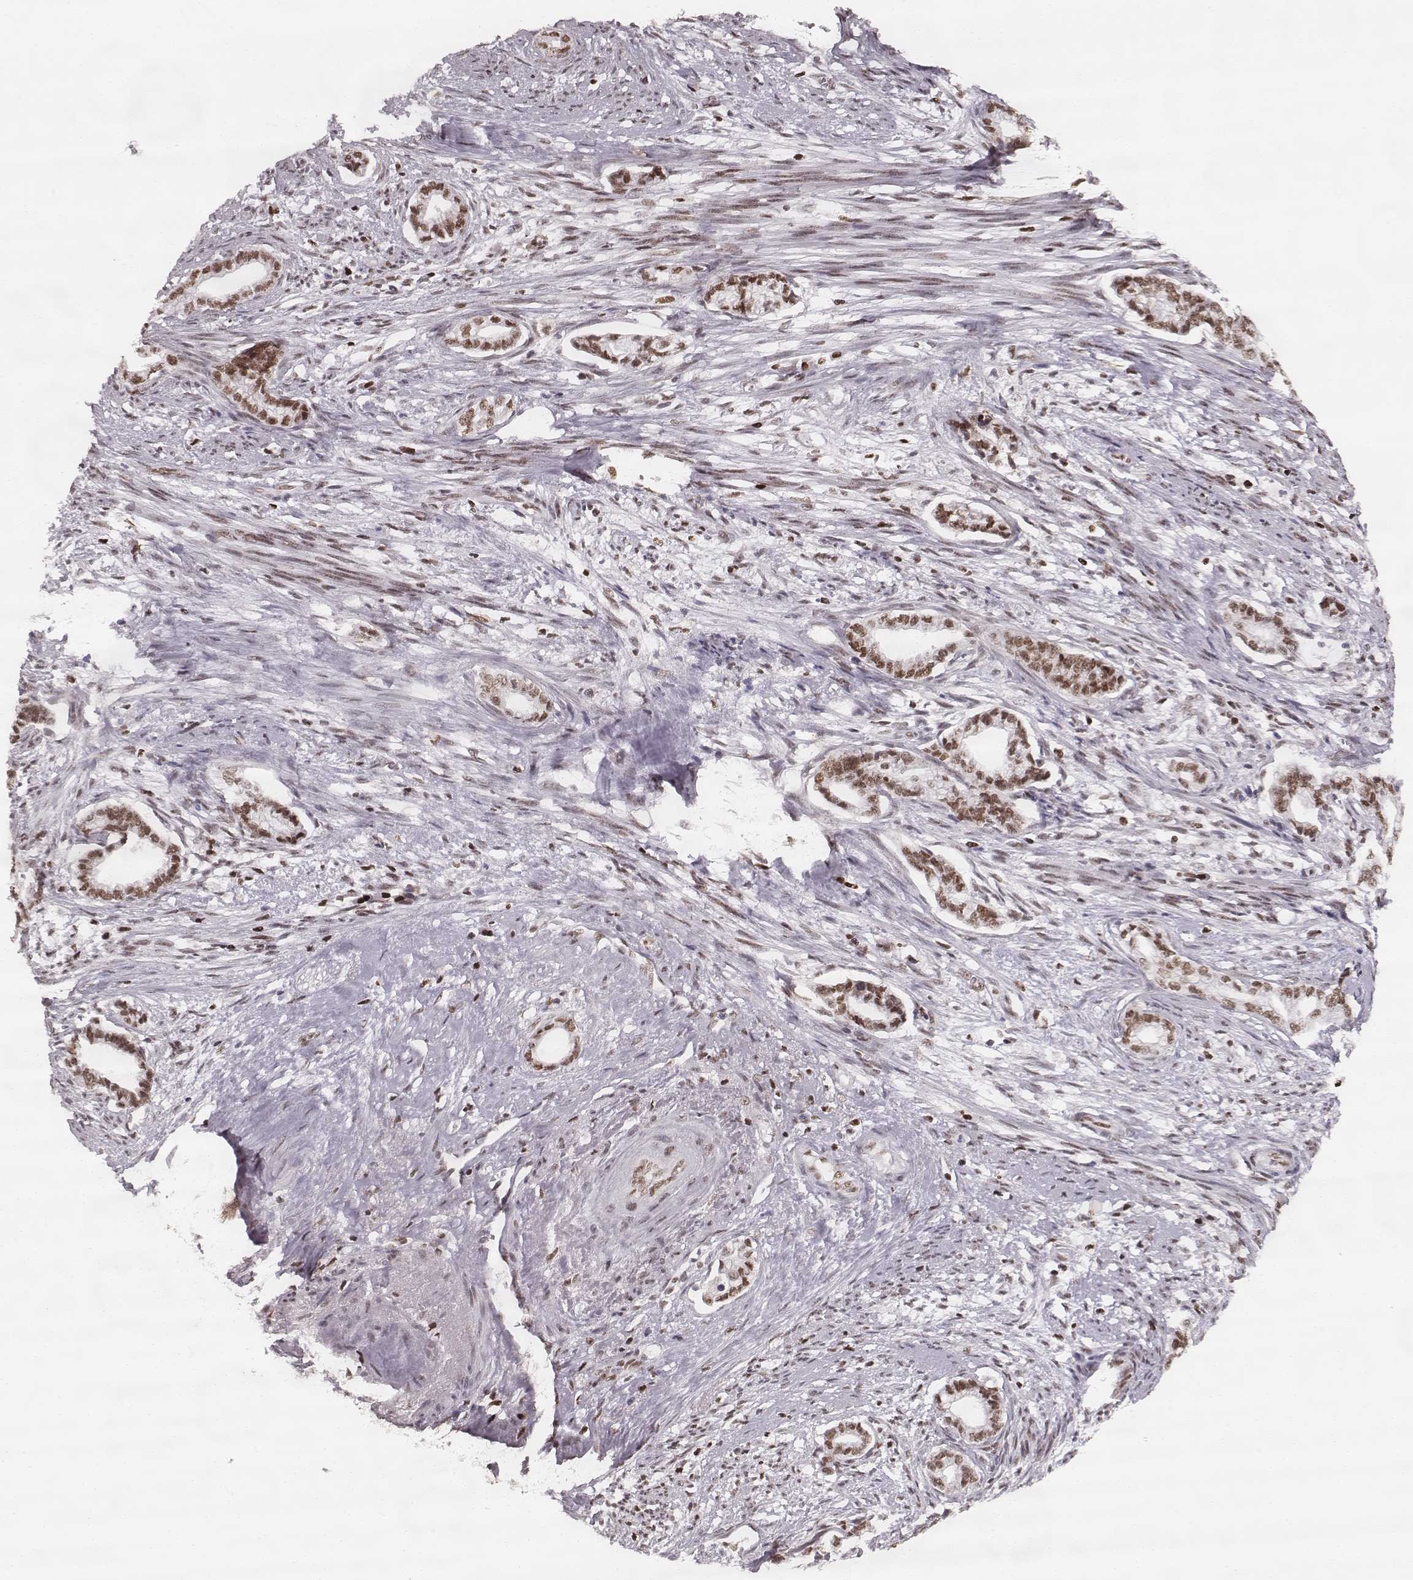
{"staining": {"intensity": "moderate", "quantity": ">75%", "location": "nuclear"}, "tissue": "cervical cancer", "cell_type": "Tumor cells", "image_type": "cancer", "snomed": [{"axis": "morphology", "description": "Adenocarcinoma, NOS"}, {"axis": "topography", "description": "Cervix"}], "caption": "Immunohistochemical staining of cervical cancer (adenocarcinoma) reveals moderate nuclear protein expression in about >75% of tumor cells.", "gene": "PARP1", "patient": {"sex": "female", "age": 62}}